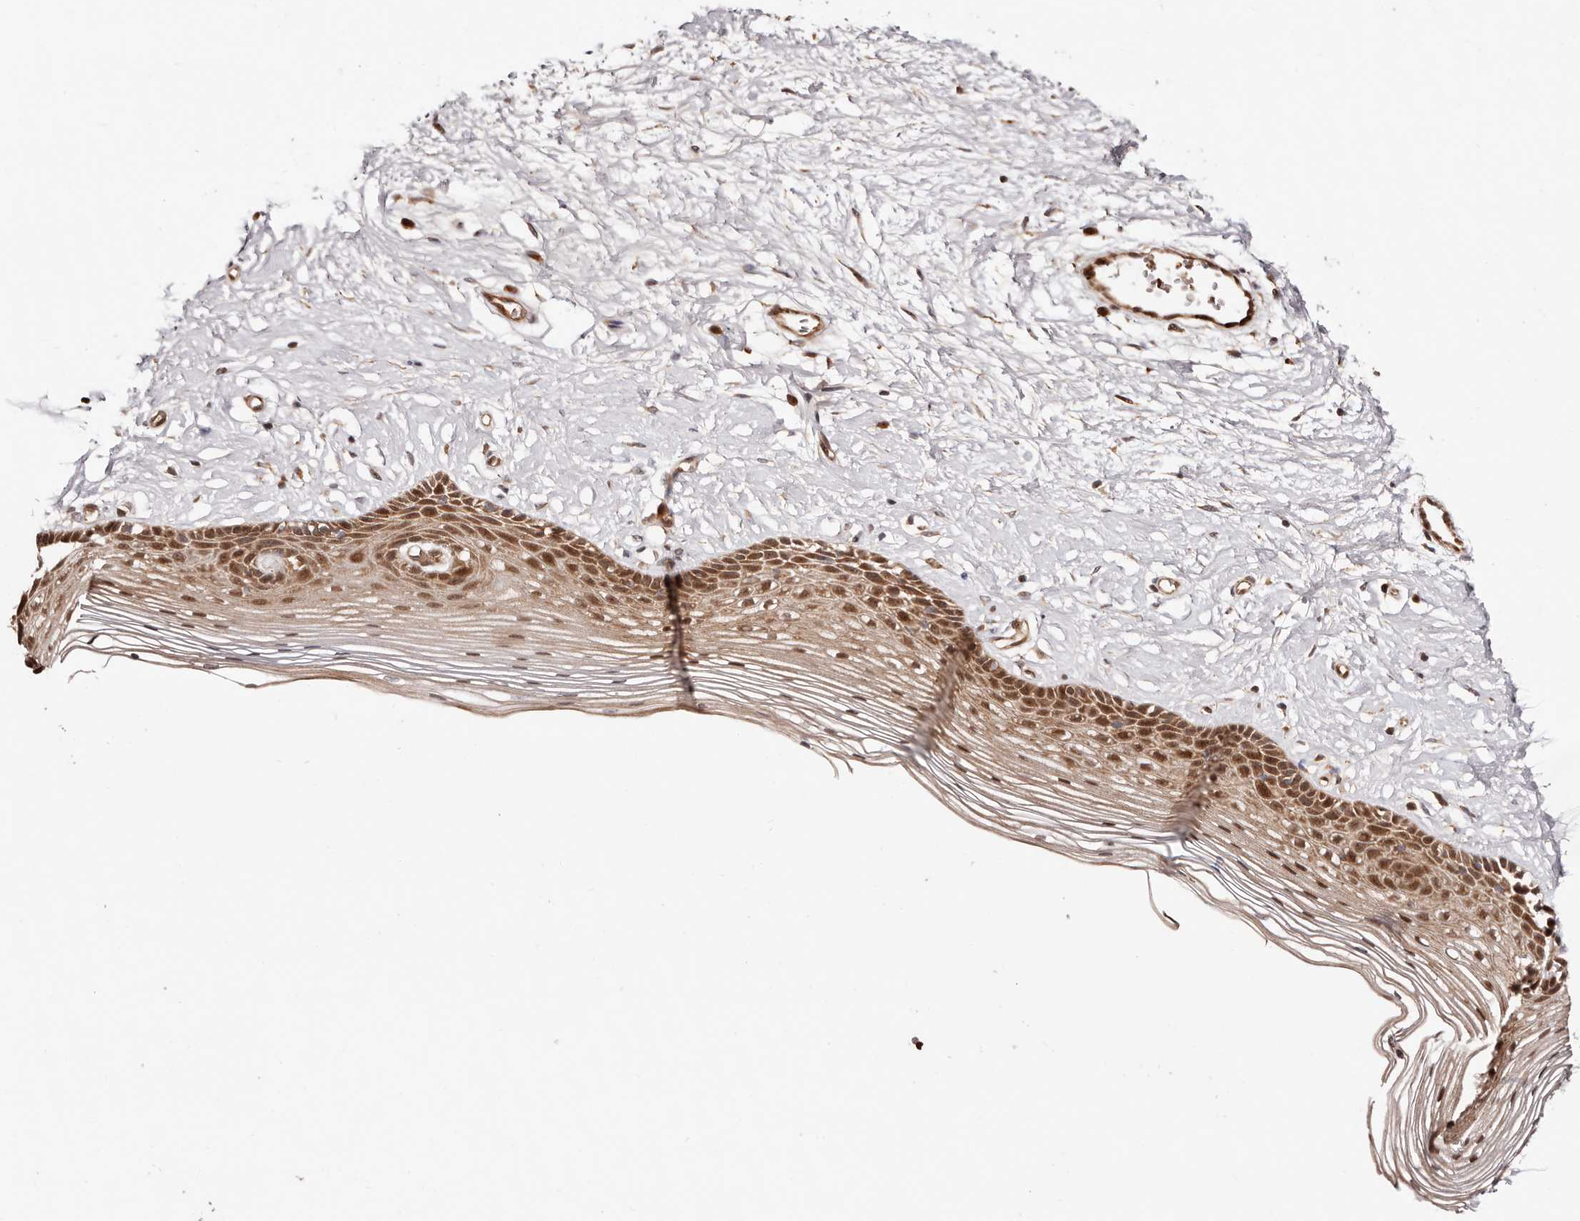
{"staining": {"intensity": "moderate", "quantity": ">75%", "location": "cytoplasmic/membranous,nuclear"}, "tissue": "vagina", "cell_type": "Squamous epithelial cells", "image_type": "normal", "snomed": [{"axis": "morphology", "description": "Normal tissue, NOS"}, {"axis": "topography", "description": "Vagina"}], "caption": "IHC histopathology image of benign human vagina stained for a protein (brown), which demonstrates medium levels of moderate cytoplasmic/membranous,nuclear positivity in about >75% of squamous epithelial cells.", "gene": "PTPN22", "patient": {"sex": "female", "age": 46}}